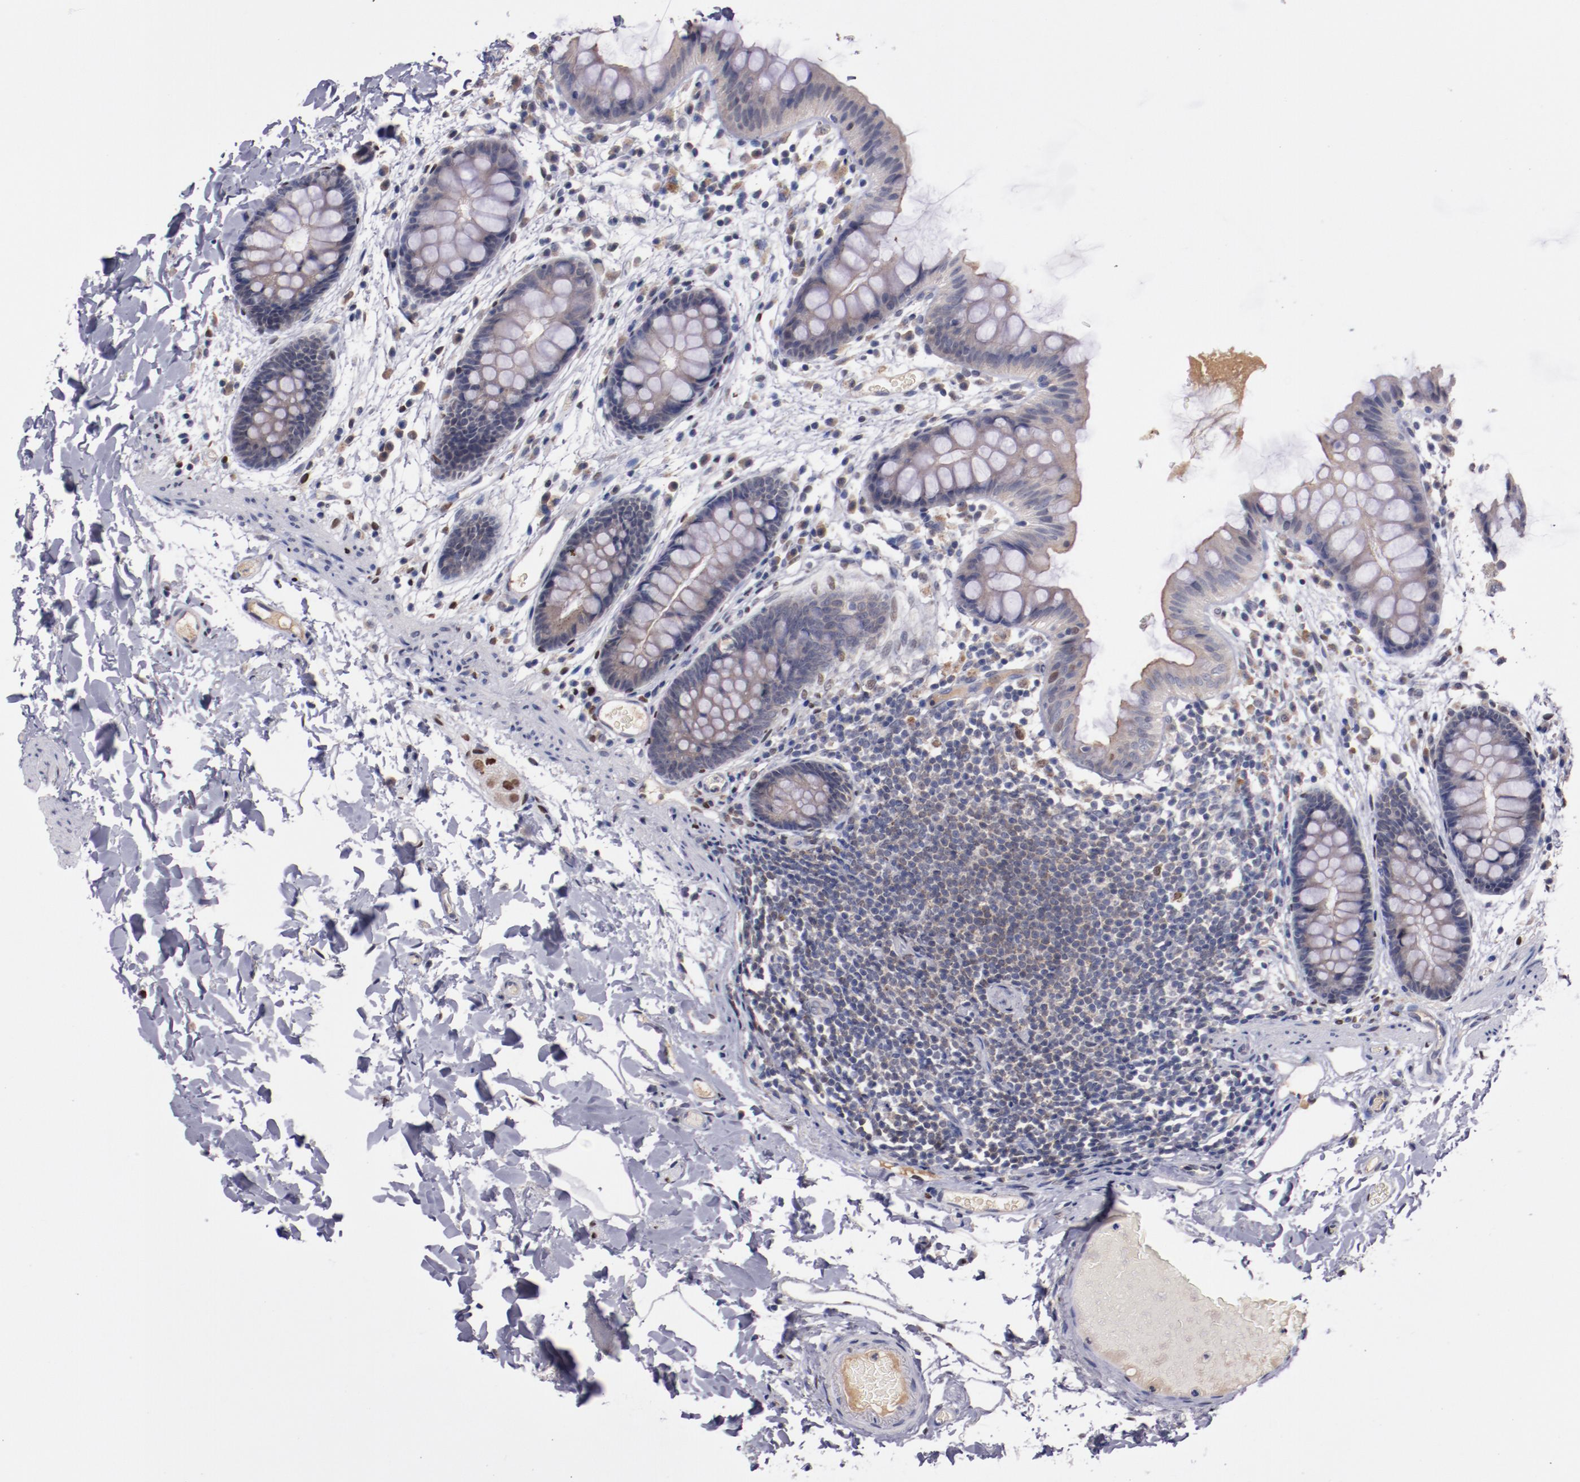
{"staining": {"intensity": "weak", "quantity": "<25%", "location": "cytoplasmic/membranous"}, "tissue": "colon", "cell_type": "Endothelial cells", "image_type": "normal", "snomed": [{"axis": "morphology", "description": "Normal tissue, NOS"}, {"axis": "topography", "description": "Smooth muscle"}, {"axis": "topography", "description": "Colon"}], "caption": "Immunohistochemistry (IHC) of normal human colon shows no staining in endothelial cells.", "gene": "FAM81A", "patient": {"sex": "male", "age": 67}}